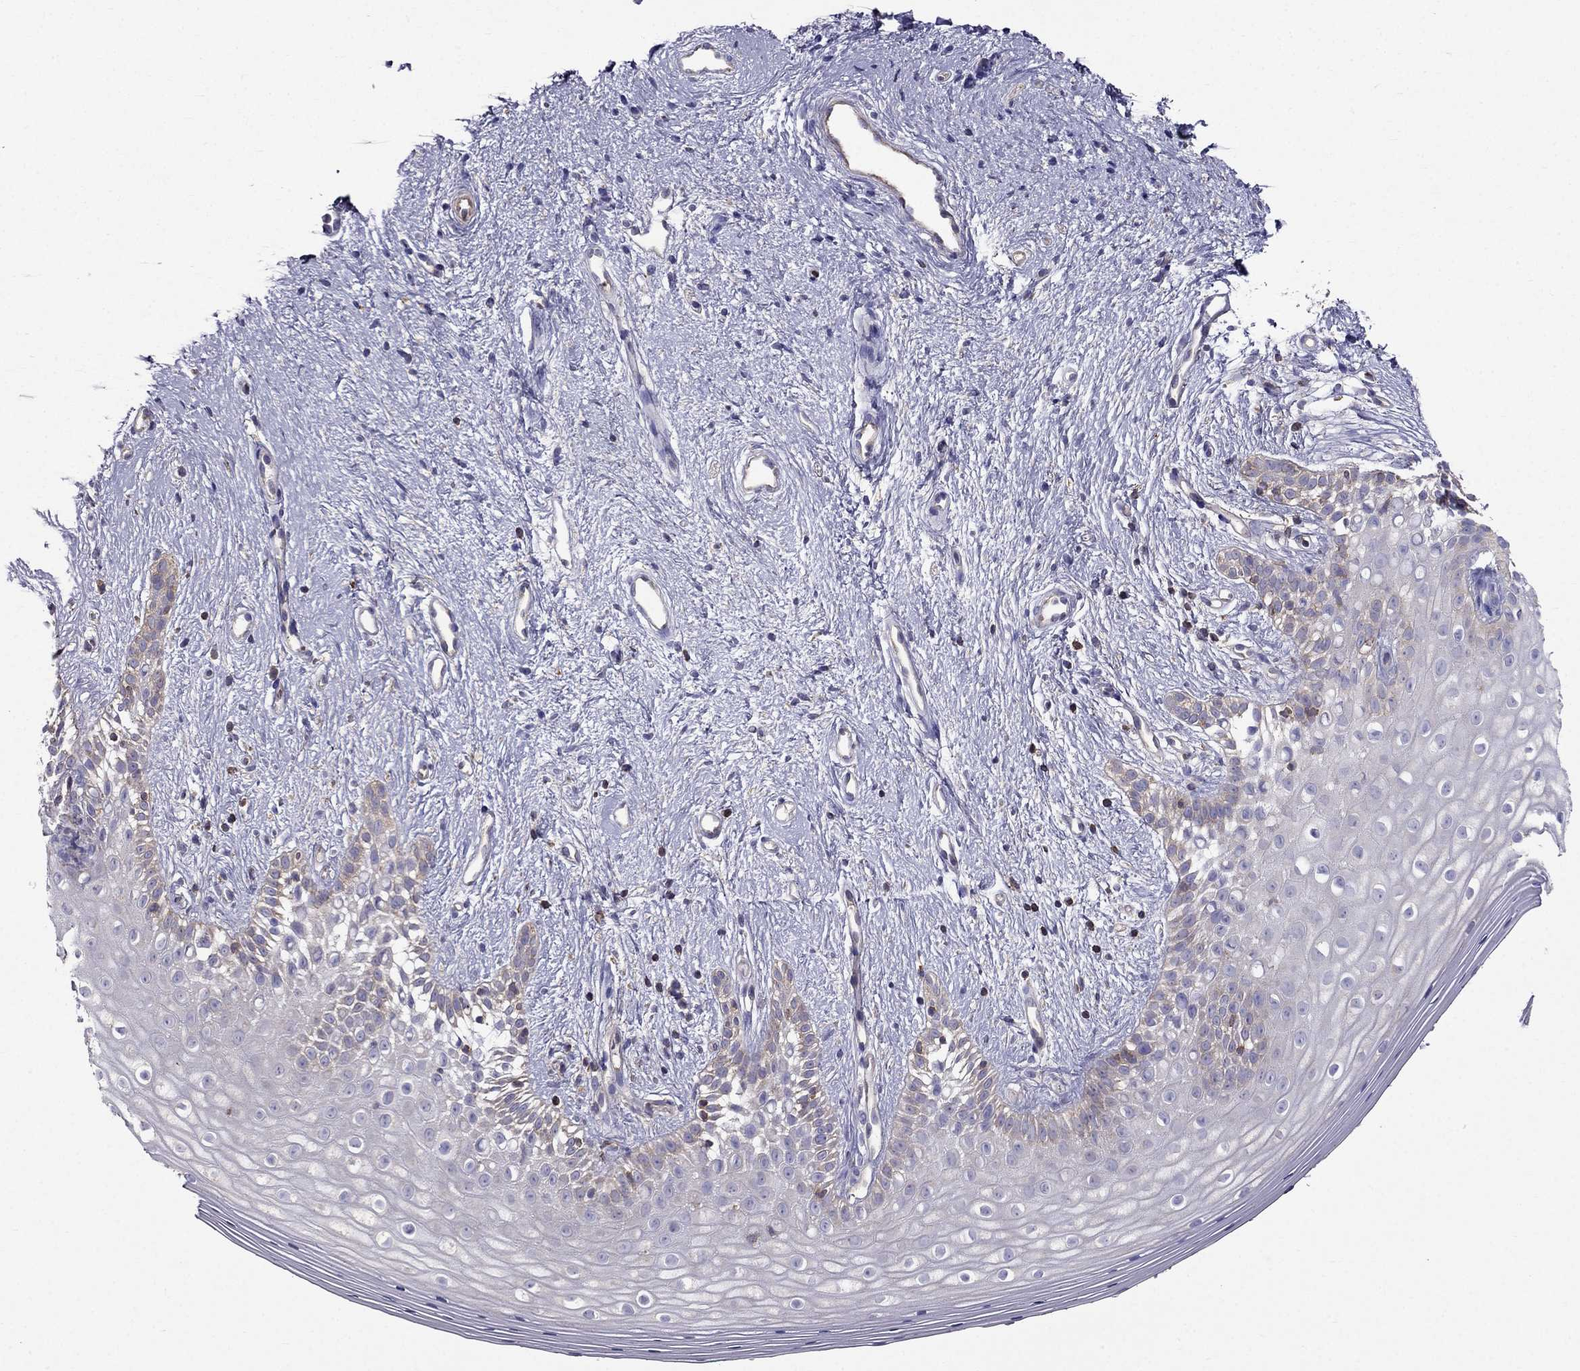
{"staining": {"intensity": "weak", "quantity": "<25%", "location": "cytoplasmic/membranous"}, "tissue": "vagina", "cell_type": "Squamous epithelial cells", "image_type": "normal", "snomed": [{"axis": "morphology", "description": "Normal tissue, NOS"}, {"axis": "topography", "description": "Vagina"}], "caption": "Photomicrograph shows no protein staining in squamous epithelial cells of unremarkable vagina. (DAB (3,3'-diaminobenzidine) IHC visualized using brightfield microscopy, high magnification).", "gene": "AAK1", "patient": {"sex": "female", "age": 47}}